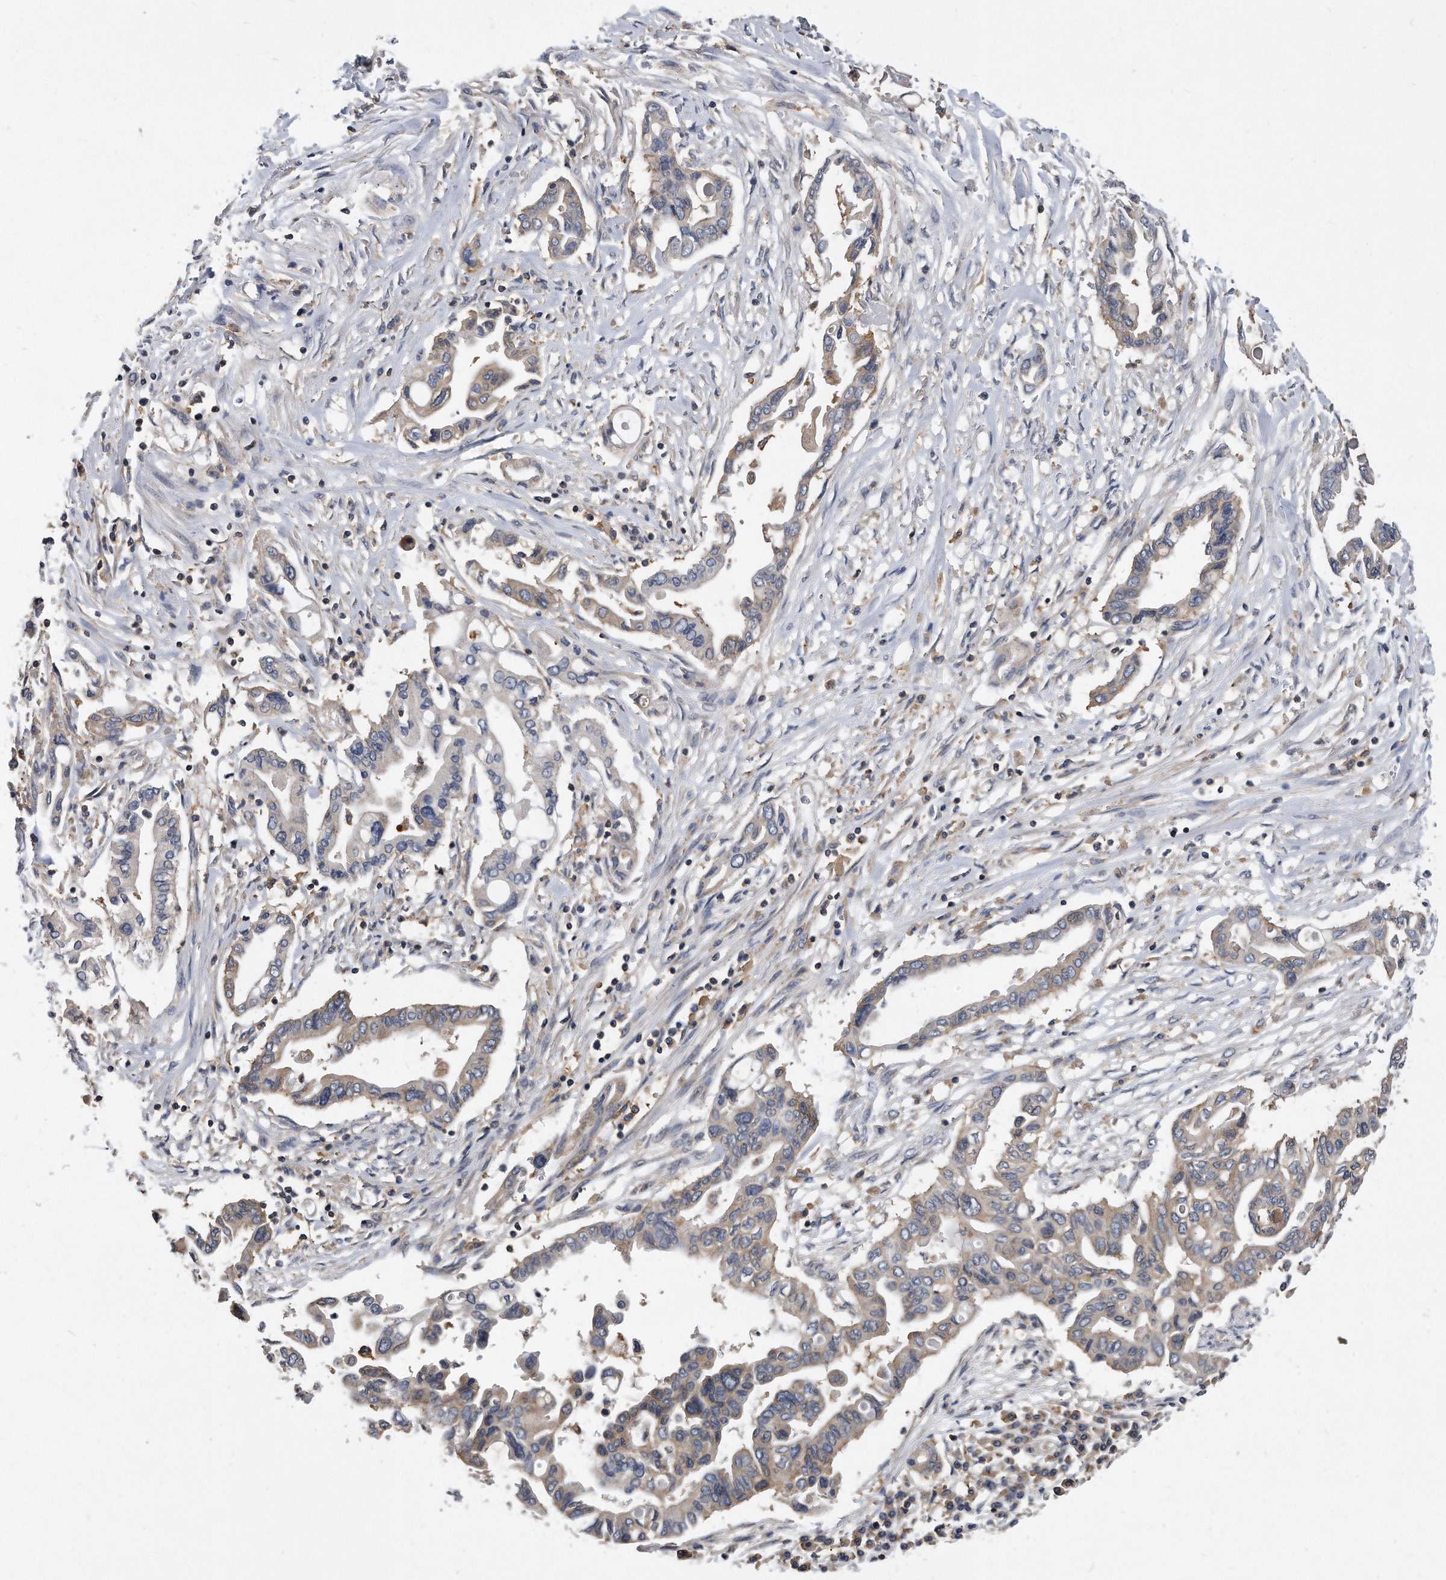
{"staining": {"intensity": "negative", "quantity": "none", "location": "none"}, "tissue": "pancreatic cancer", "cell_type": "Tumor cells", "image_type": "cancer", "snomed": [{"axis": "morphology", "description": "Adenocarcinoma, NOS"}, {"axis": "topography", "description": "Pancreas"}], "caption": "An image of human pancreatic adenocarcinoma is negative for staining in tumor cells.", "gene": "ATG5", "patient": {"sex": "female", "age": 57}}